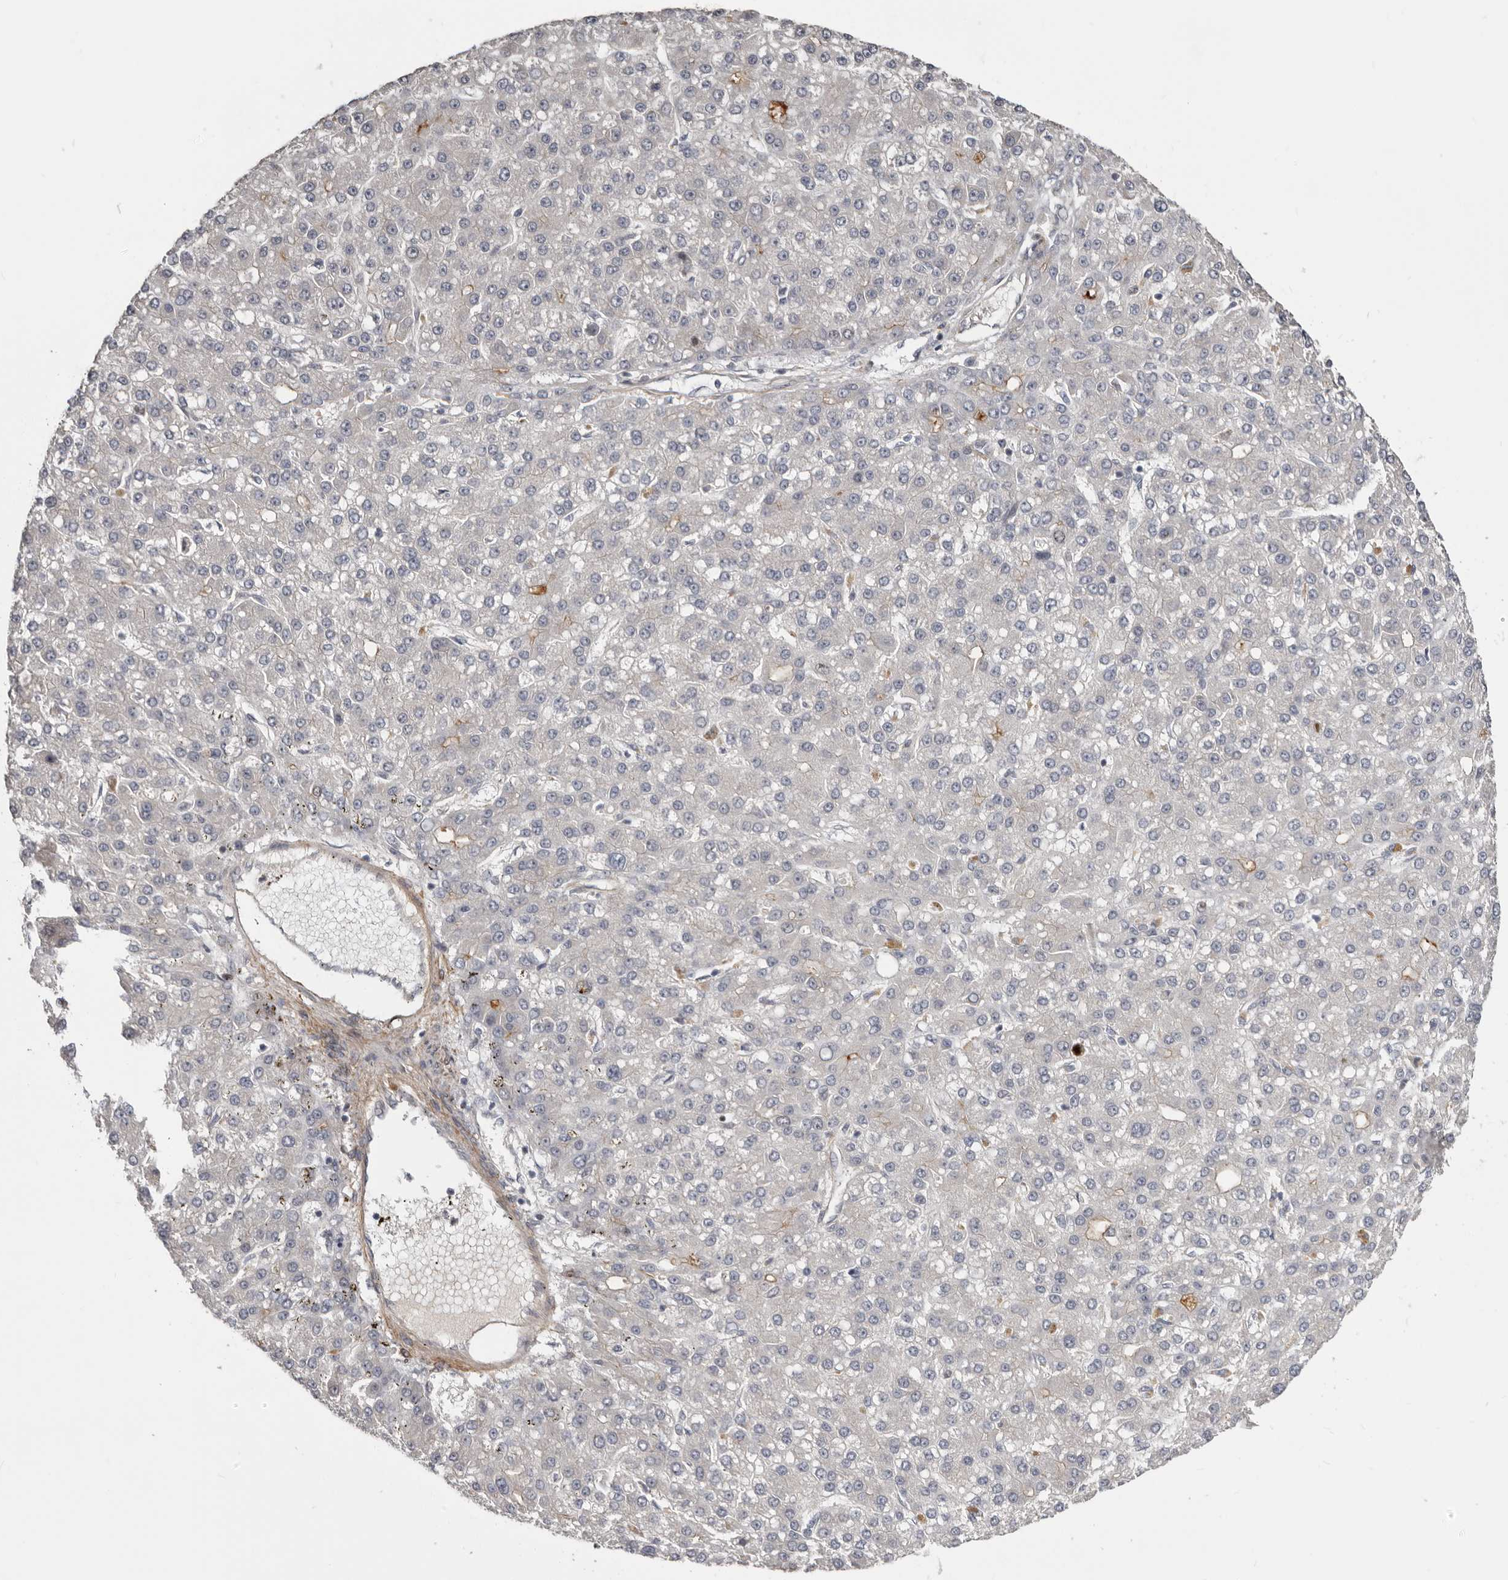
{"staining": {"intensity": "negative", "quantity": "none", "location": "none"}, "tissue": "liver cancer", "cell_type": "Tumor cells", "image_type": "cancer", "snomed": [{"axis": "morphology", "description": "Carcinoma, Hepatocellular, NOS"}, {"axis": "topography", "description": "Liver"}], "caption": "Protein analysis of hepatocellular carcinoma (liver) reveals no significant positivity in tumor cells.", "gene": "CDCA8", "patient": {"sex": "male", "age": 67}}